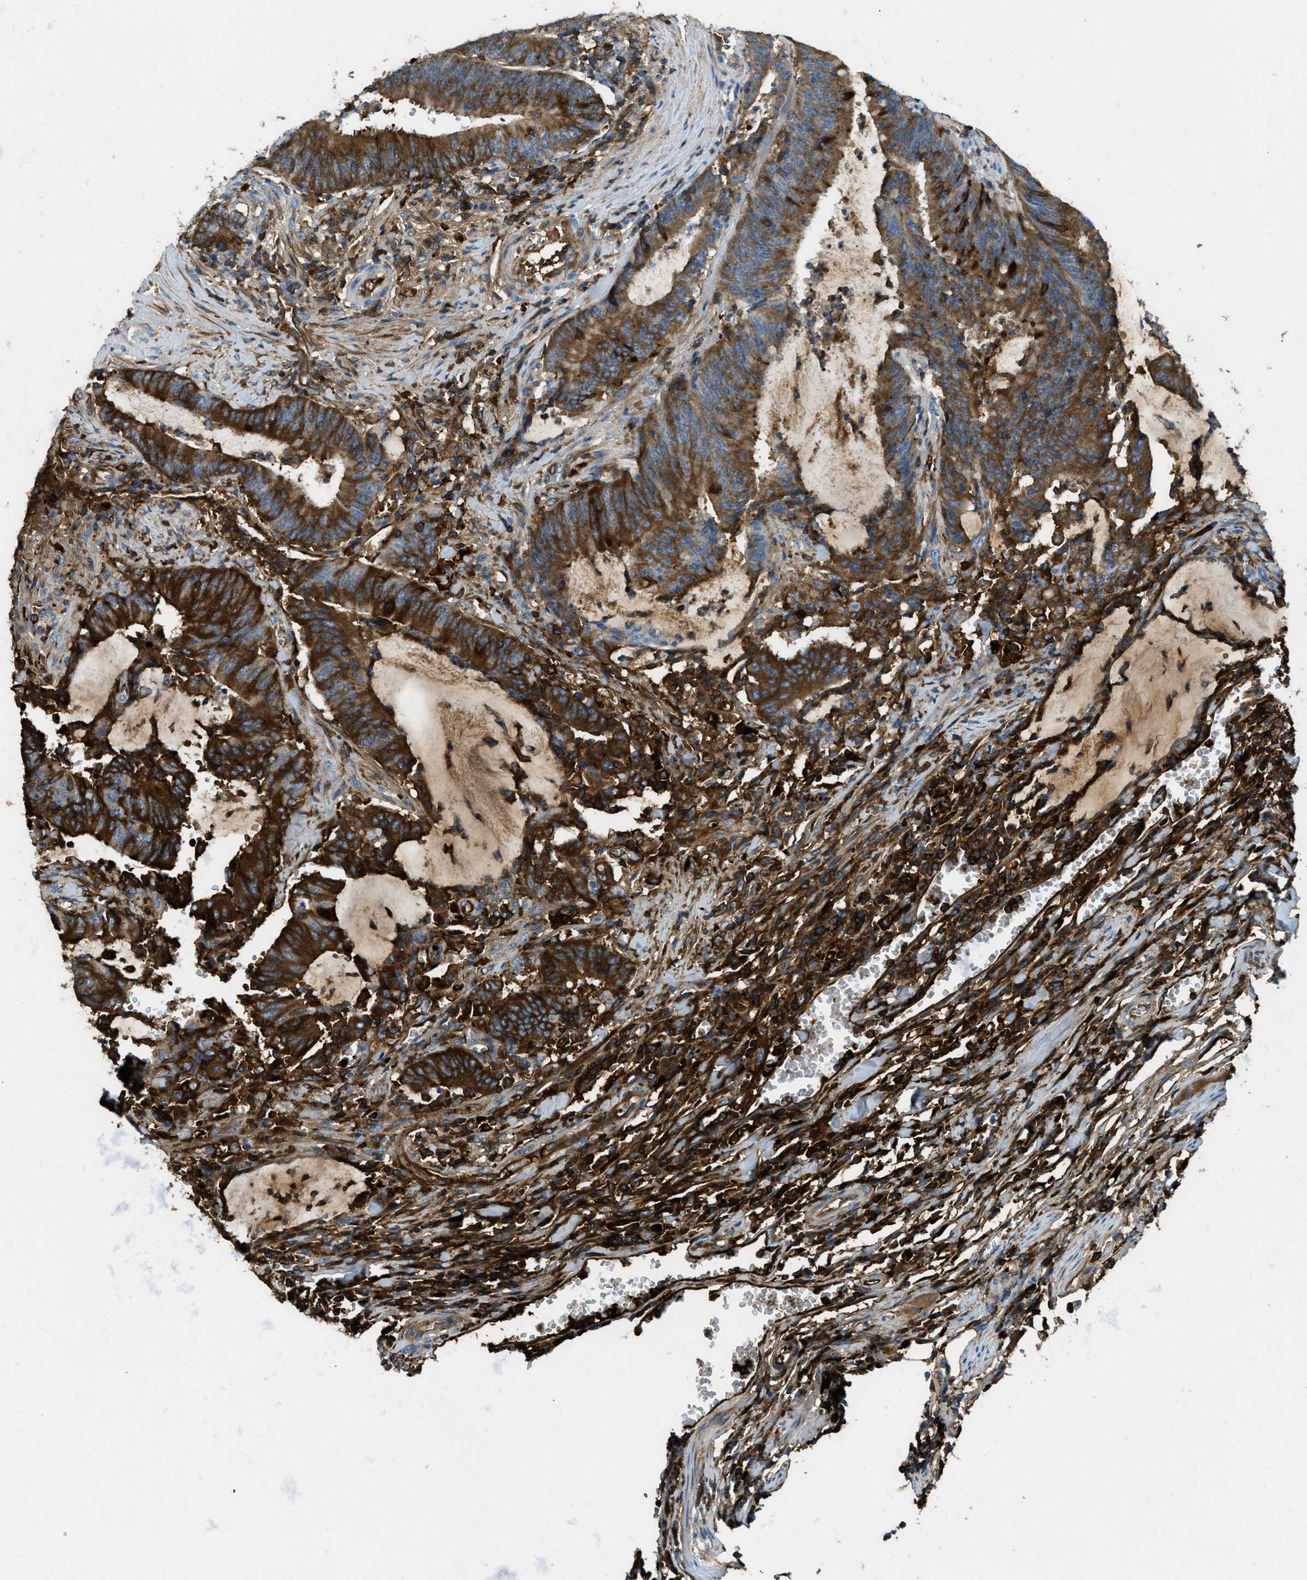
{"staining": {"intensity": "strong", "quantity": ">75%", "location": "cytoplasmic/membranous"}, "tissue": "colorectal cancer", "cell_type": "Tumor cells", "image_type": "cancer", "snomed": [{"axis": "morphology", "description": "Normal tissue, NOS"}, {"axis": "morphology", "description": "Adenocarcinoma, NOS"}, {"axis": "topography", "description": "Rectum"}], "caption": "Protein expression analysis of human colorectal cancer (adenocarcinoma) reveals strong cytoplasmic/membranous positivity in approximately >75% of tumor cells.", "gene": "TRIM59", "patient": {"sex": "female", "age": 66}}